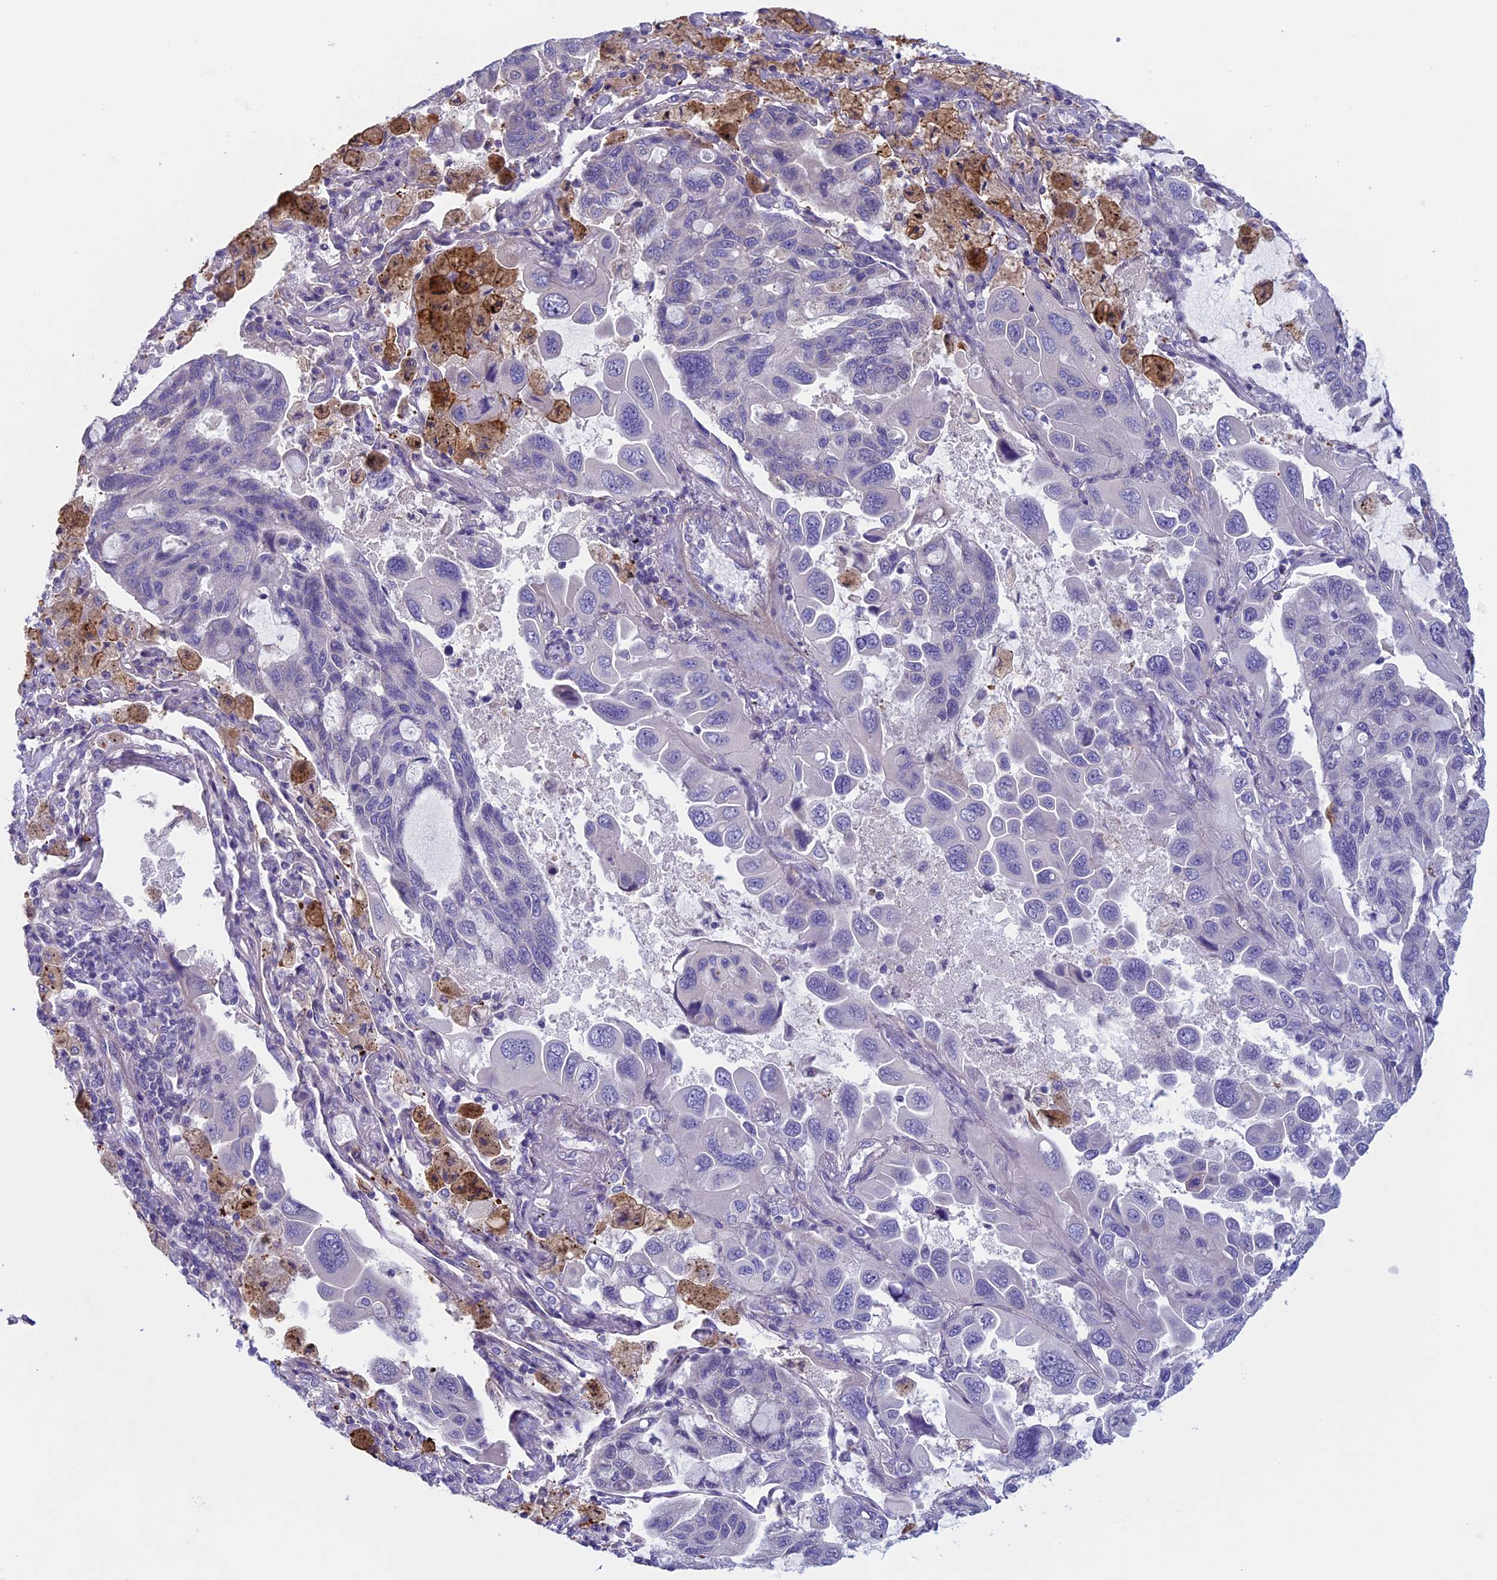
{"staining": {"intensity": "negative", "quantity": "none", "location": "none"}, "tissue": "lung cancer", "cell_type": "Tumor cells", "image_type": "cancer", "snomed": [{"axis": "morphology", "description": "Adenocarcinoma, NOS"}, {"axis": "topography", "description": "Lung"}], "caption": "DAB immunohistochemical staining of lung cancer displays no significant staining in tumor cells.", "gene": "CNOT6L", "patient": {"sex": "male", "age": 64}}